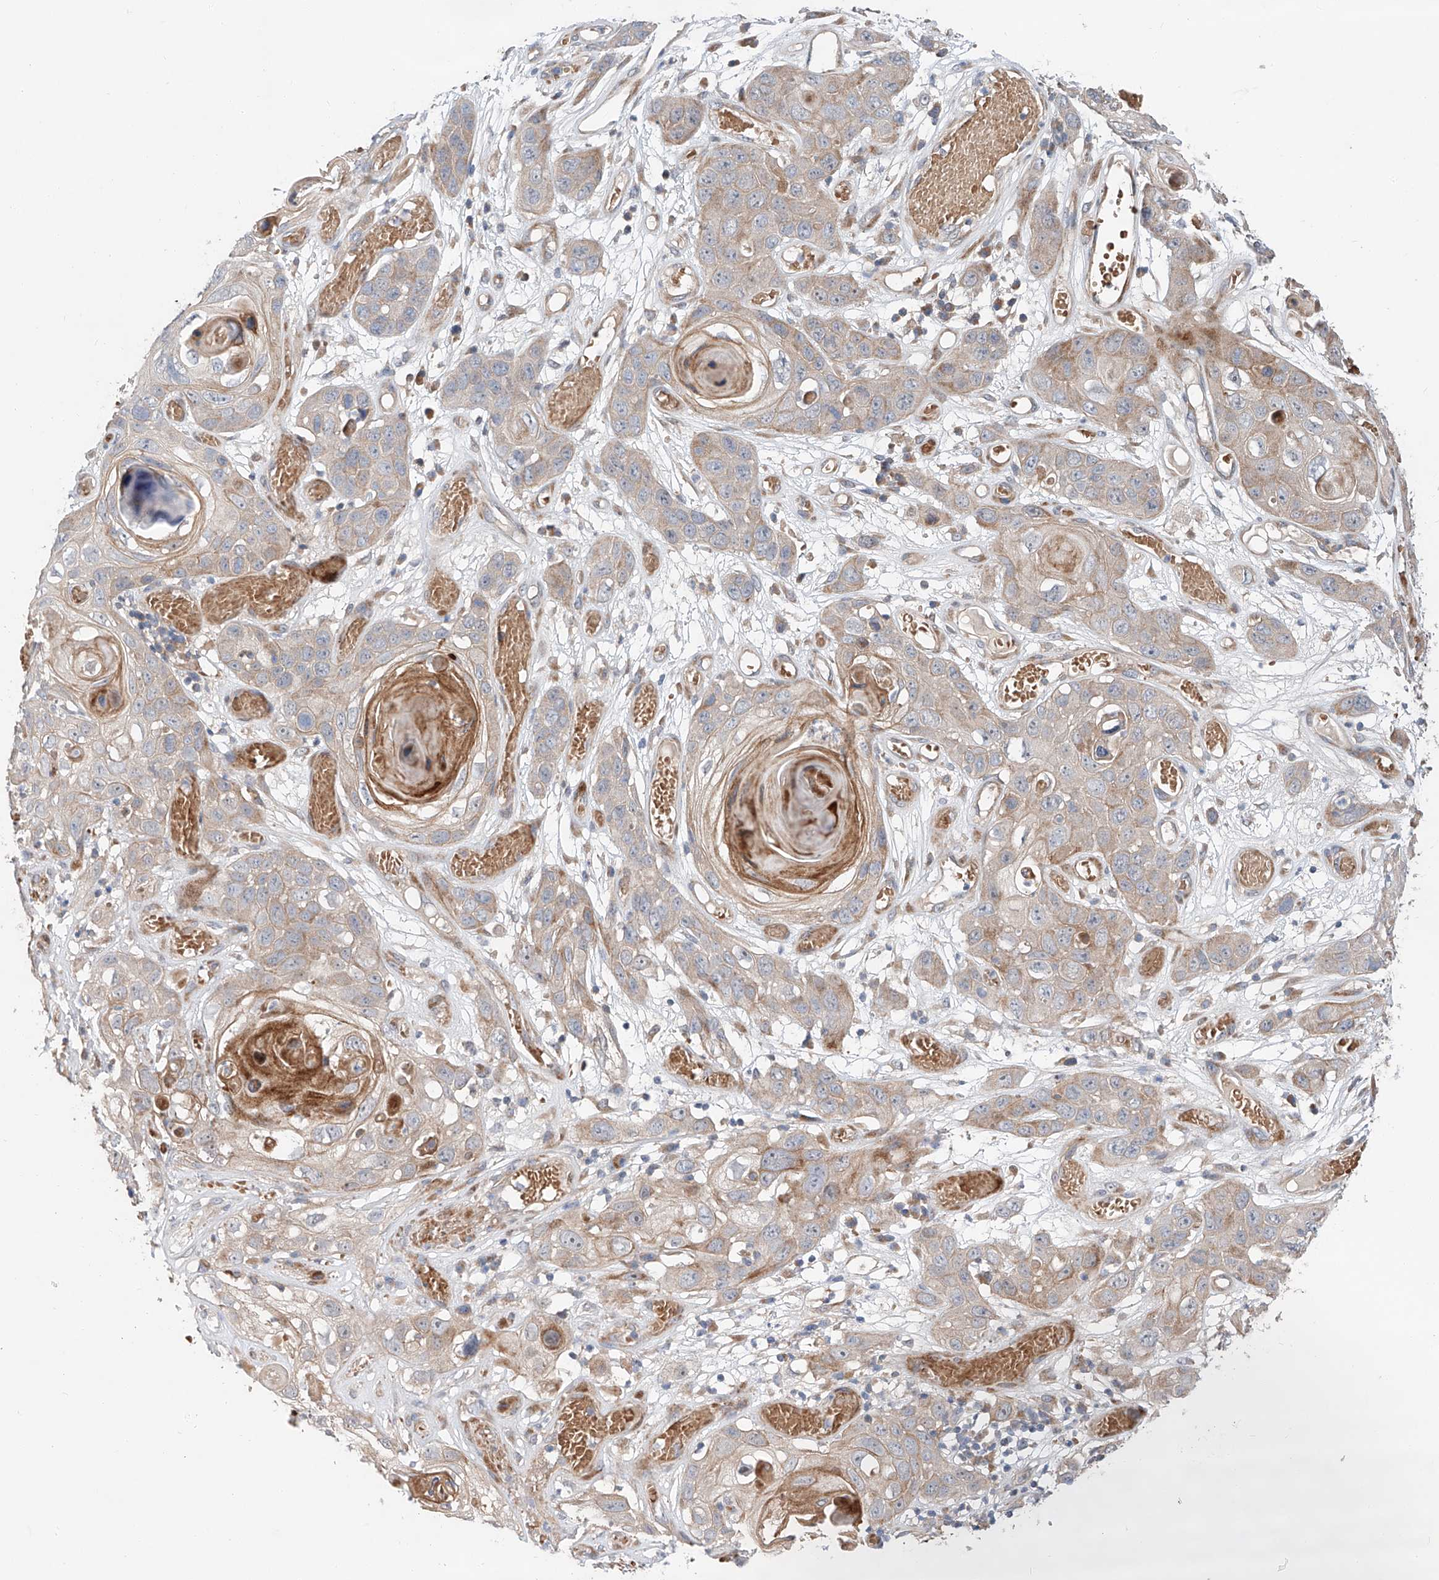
{"staining": {"intensity": "moderate", "quantity": "<25%", "location": "cytoplasmic/membranous"}, "tissue": "skin cancer", "cell_type": "Tumor cells", "image_type": "cancer", "snomed": [{"axis": "morphology", "description": "Squamous cell carcinoma, NOS"}, {"axis": "topography", "description": "Skin"}], "caption": "This photomicrograph shows immunohistochemistry staining of skin cancer (squamous cell carcinoma), with low moderate cytoplasmic/membranous staining in approximately <25% of tumor cells.", "gene": "USF3", "patient": {"sex": "male", "age": 55}}